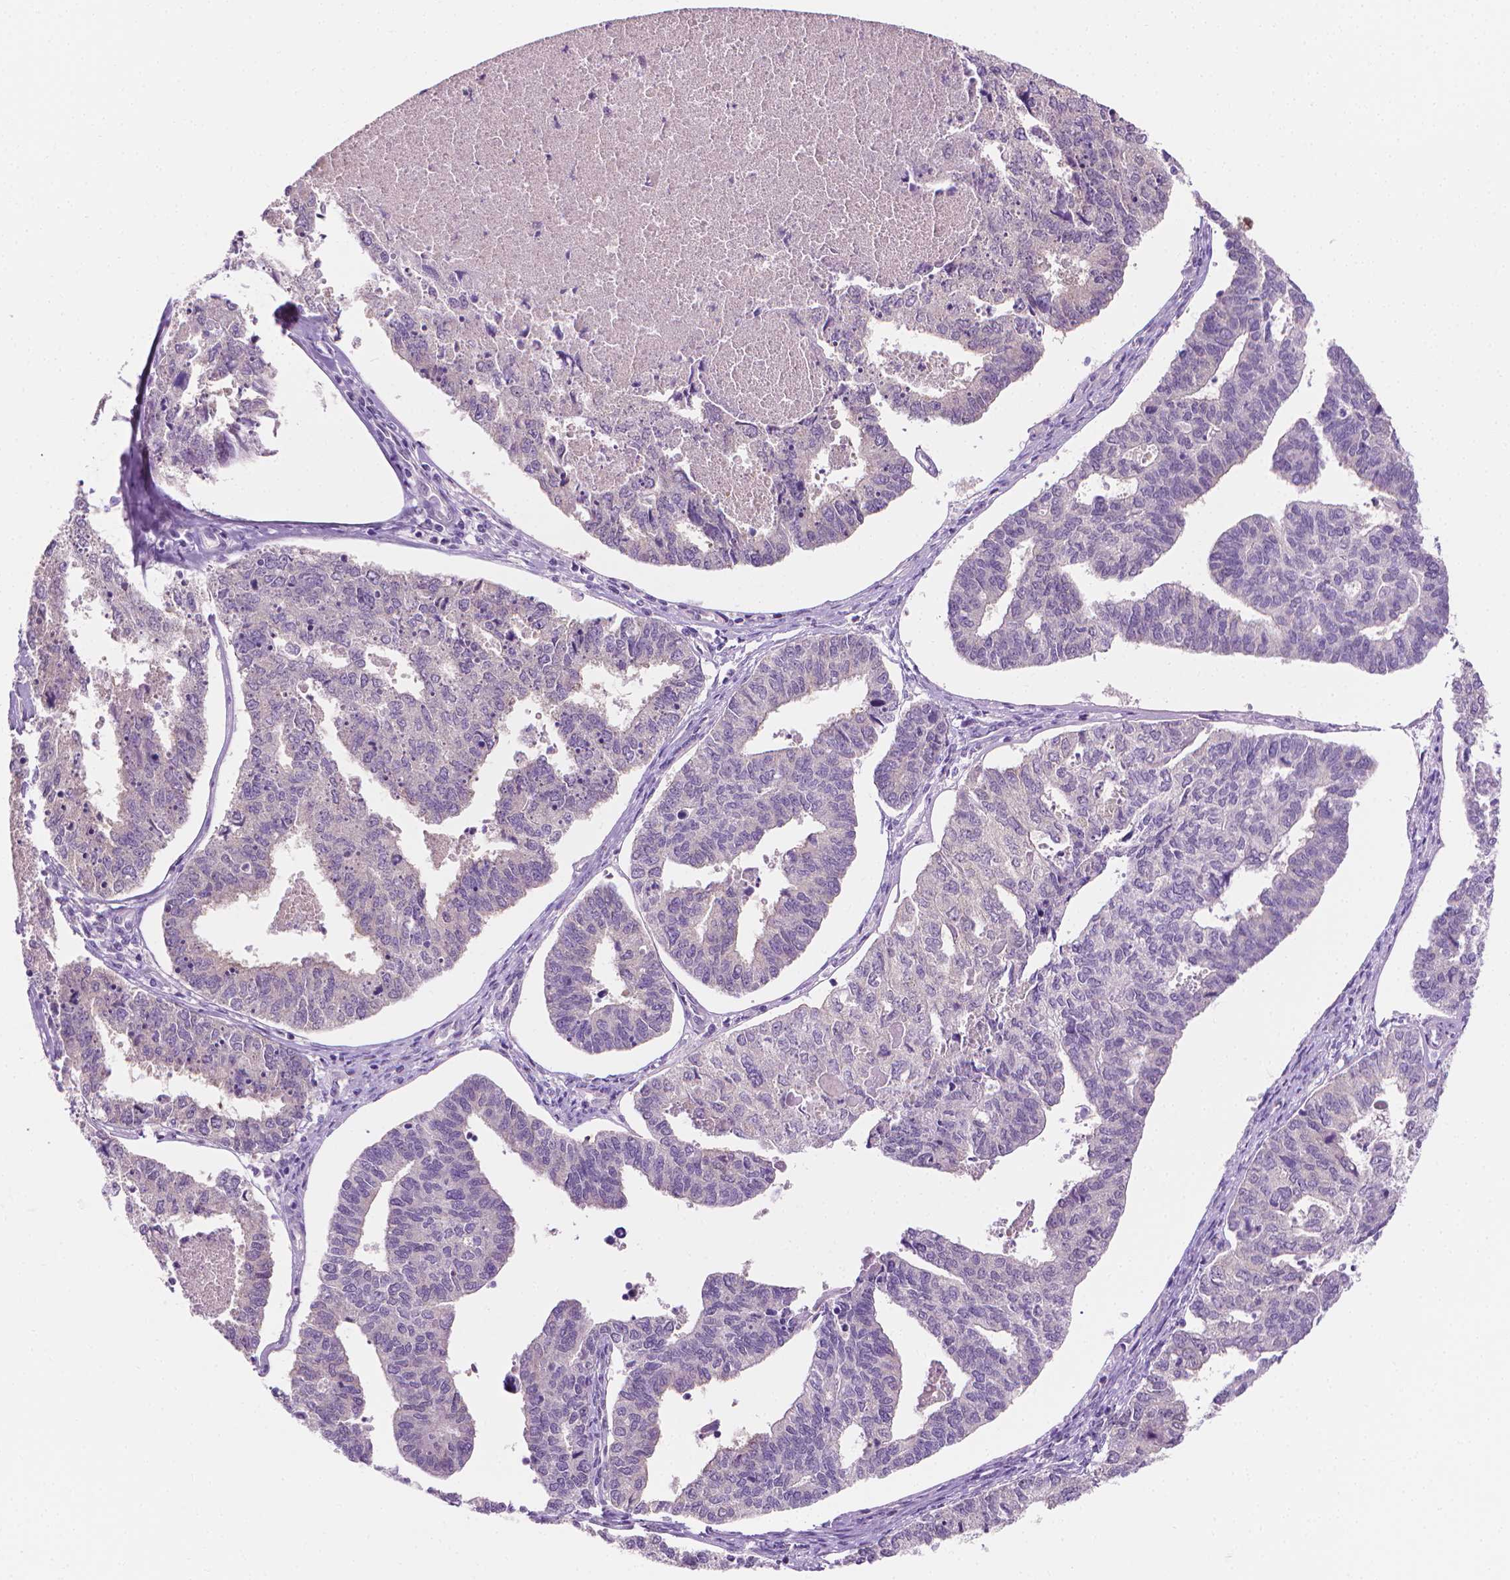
{"staining": {"intensity": "negative", "quantity": "none", "location": "none"}, "tissue": "endometrial cancer", "cell_type": "Tumor cells", "image_type": "cancer", "snomed": [{"axis": "morphology", "description": "Adenocarcinoma, NOS"}, {"axis": "topography", "description": "Endometrium"}], "caption": "There is no significant expression in tumor cells of endometrial cancer (adenocarcinoma). (DAB (3,3'-diaminobenzidine) immunohistochemistry (IHC), high magnification).", "gene": "FASN", "patient": {"sex": "female", "age": 73}}